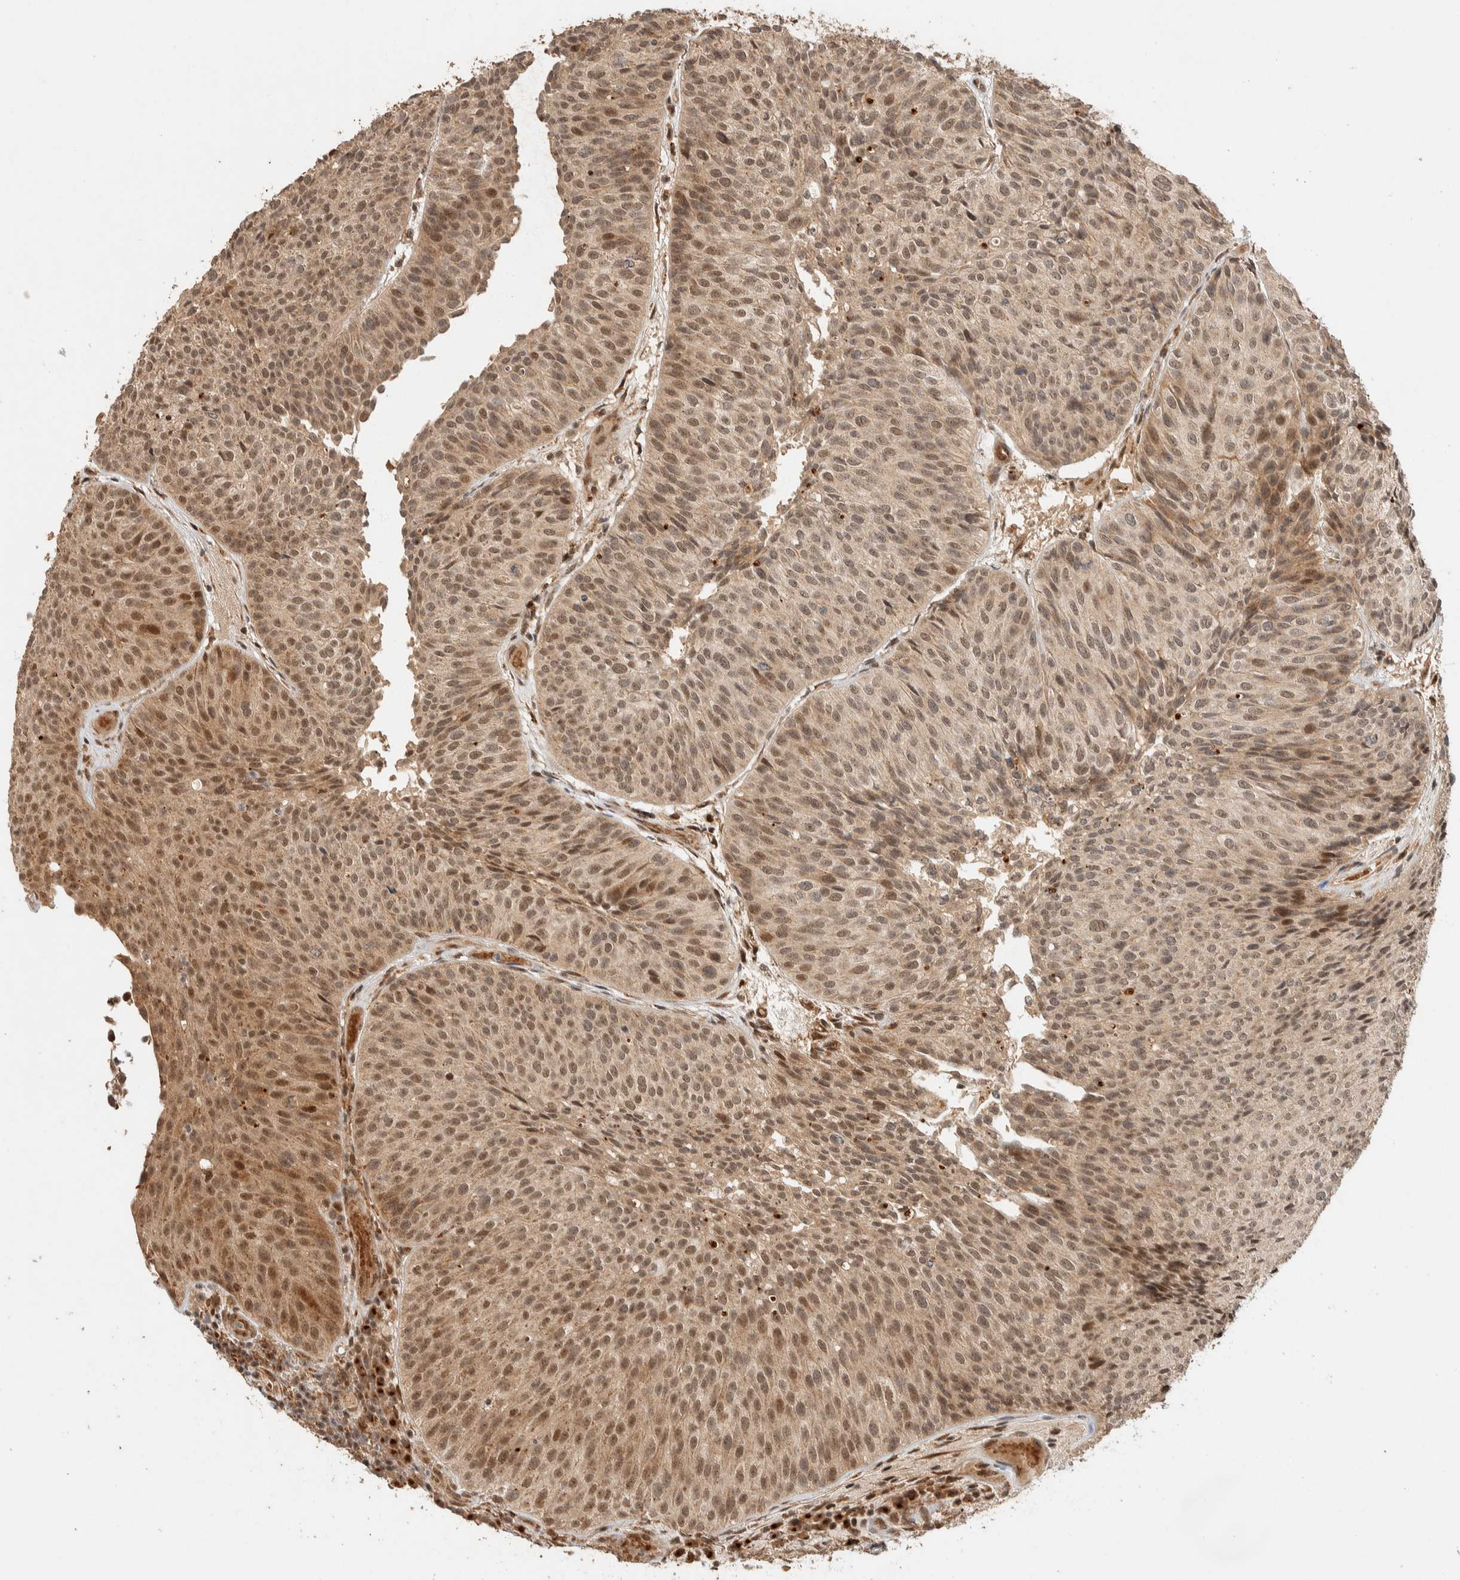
{"staining": {"intensity": "moderate", "quantity": ">75%", "location": "cytoplasmic/membranous,nuclear"}, "tissue": "urothelial cancer", "cell_type": "Tumor cells", "image_type": "cancer", "snomed": [{"axis": "morphology", "description": "Urothelial carcinoma, Low grade"}, {"axis": "topography", "description": "Urinary bladder"}], "caption": "Immunohistochemical staining of urothelial cancer demonstrates moderate cytoplasmic/membranous and nuclear protein expression in approximately >75% of tumor cells.", "gene": "ZBTB2", "patient": {"sex": "male", "age": 86}}